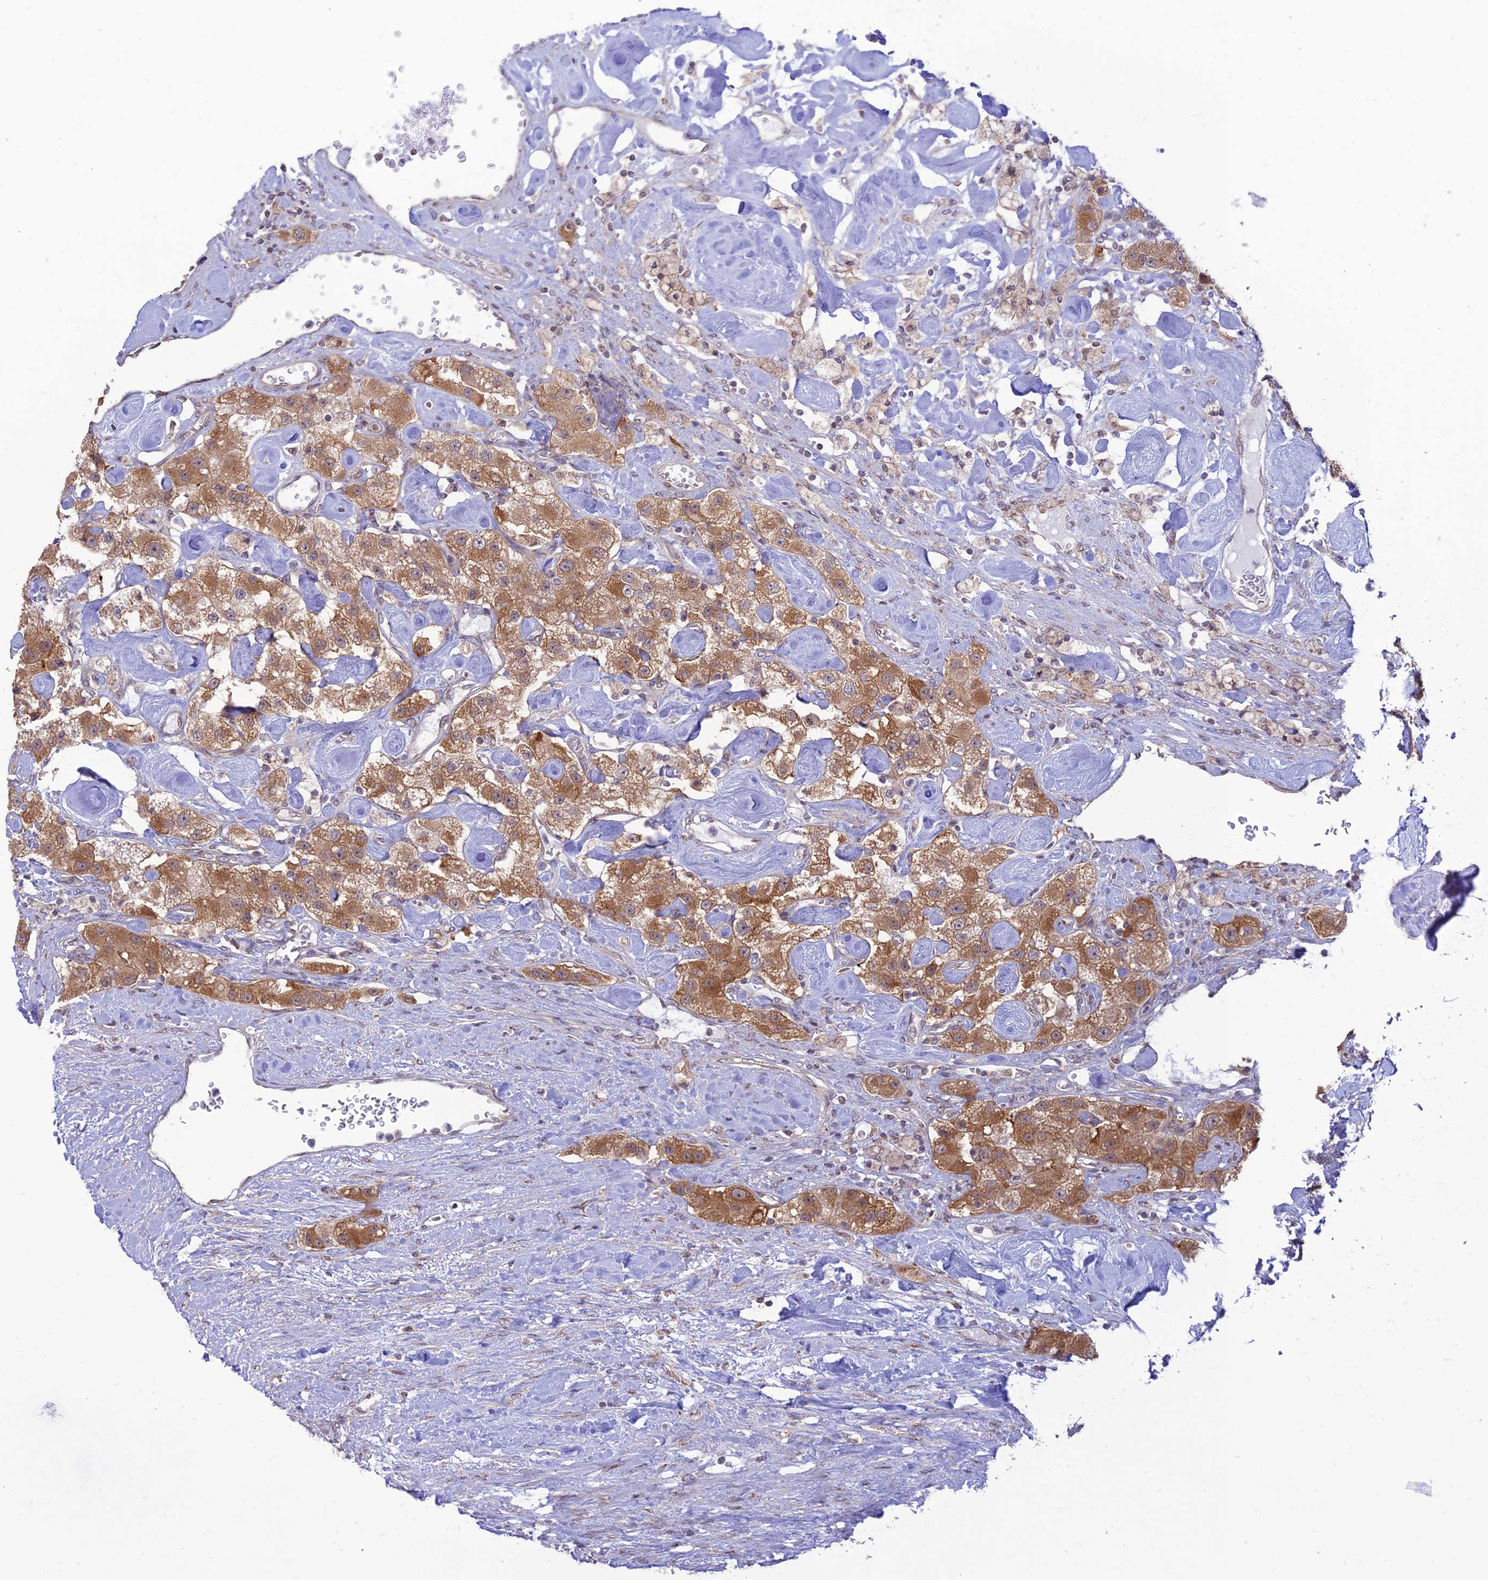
{"staining": {"intensity": "moderate", "quantity": ">75%", "location": "cytoplasmic/membranous"}, "tissue": "carcinoid", "cell_type": "Tumor cells", "image_type": "cancer", "snomed": [{"axis": "morphology", "description": "Carcinoid, malignant, NOS"}, {"axis": "topography", "description": "Pancreas"}], "caption": "Brown immunohistochemical staining in human carcinoid (malignant) reveals moderate cytoplasmic/membranous staining in about >75% of tumor cells.", "gene": "GOLGA3", "patient": {"sex": "male", "age": 41}}